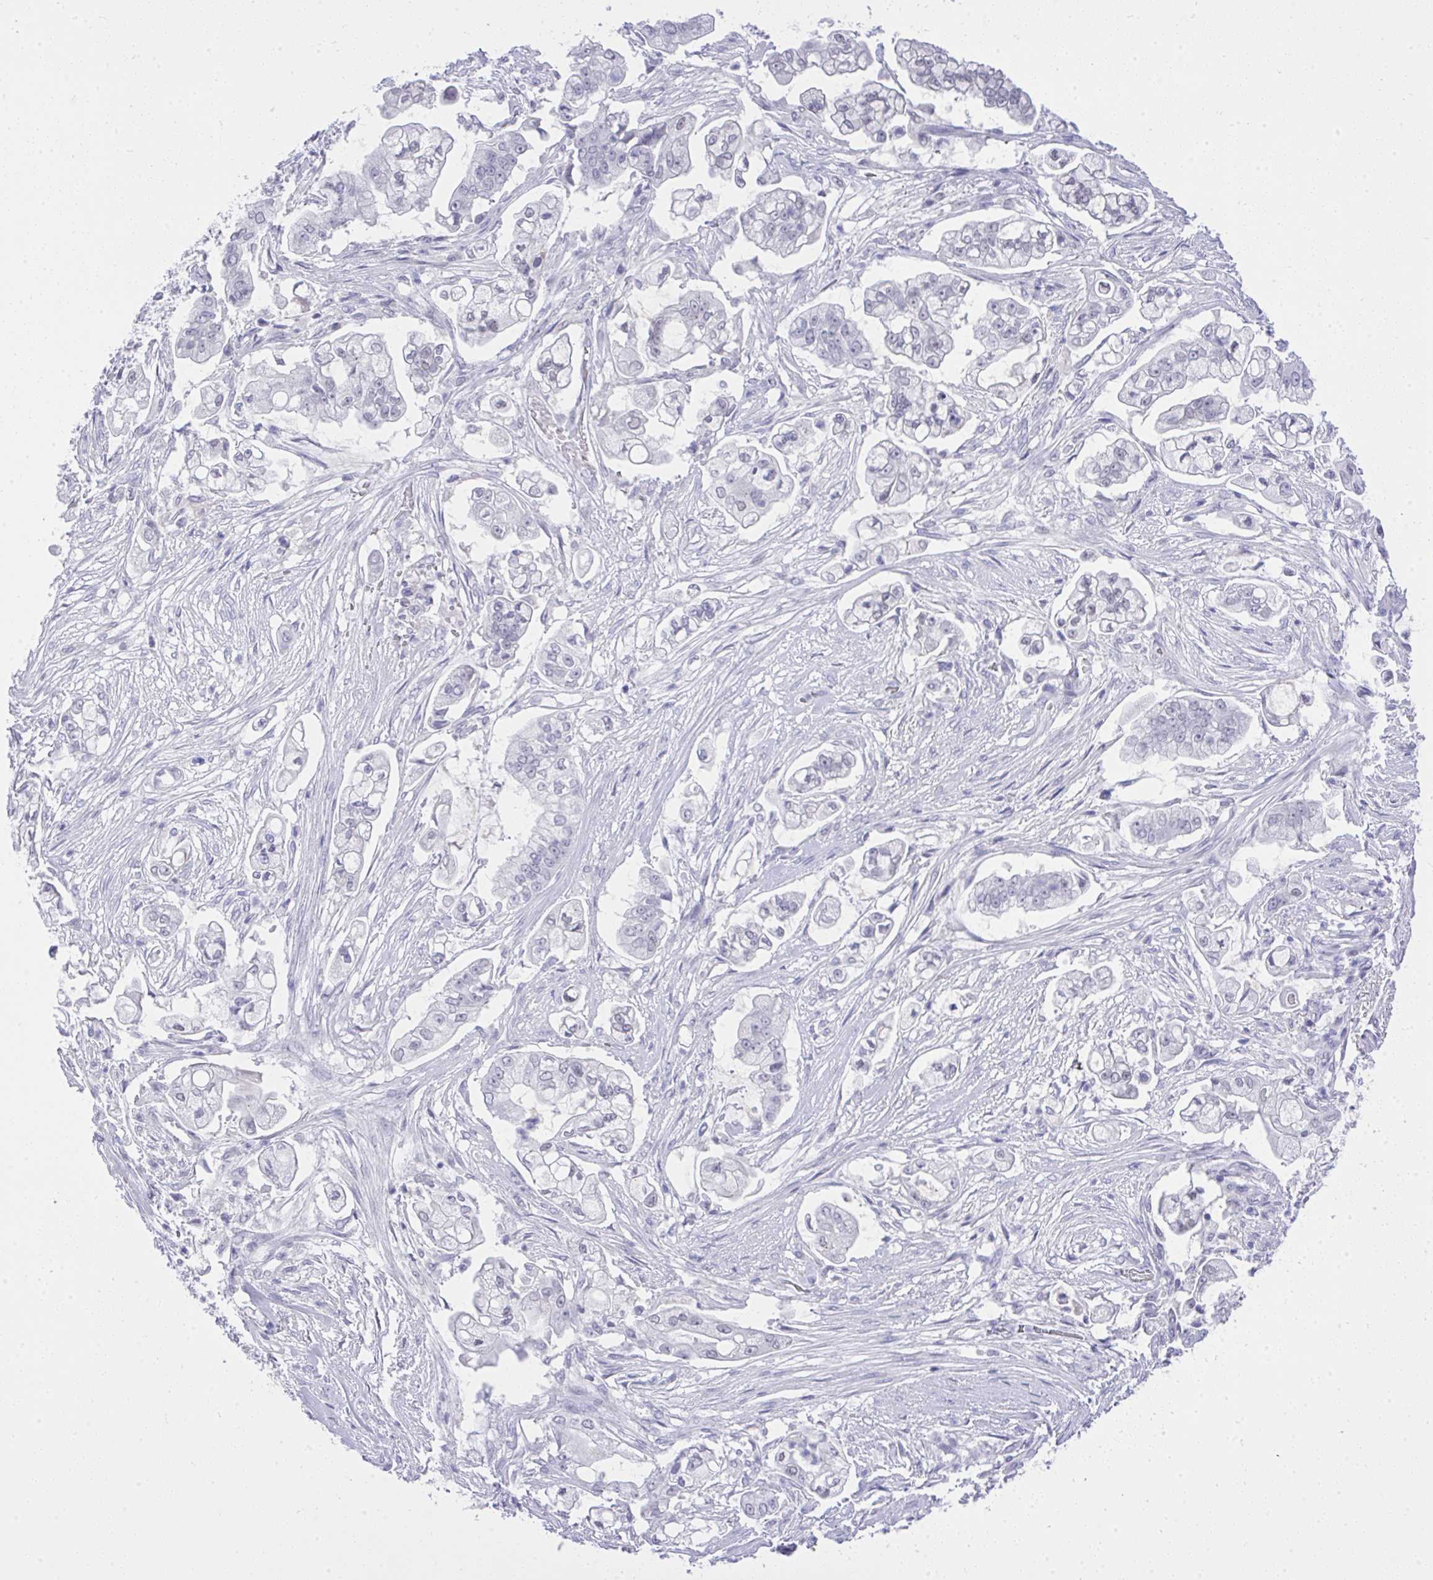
{"staining": {"intensity": "negative", "quantity": "none", "location": "none"}, "tissue": "pancreatic cancer", "cell_type": "Tumor cells", "image_type": "cancer", "snomed": [{"axis": "morphology", "description": "Adenocarcinoma, NOS"}, {"axis": "topography", "description": "Pancreas"}], "caption": "Immunohistochemical staining of human adenocarcinoma (pancreatic) displays no significant staining in tumor cells.", "gene": "MS4A12", "patient": {"sex": "female", "age": 69}}